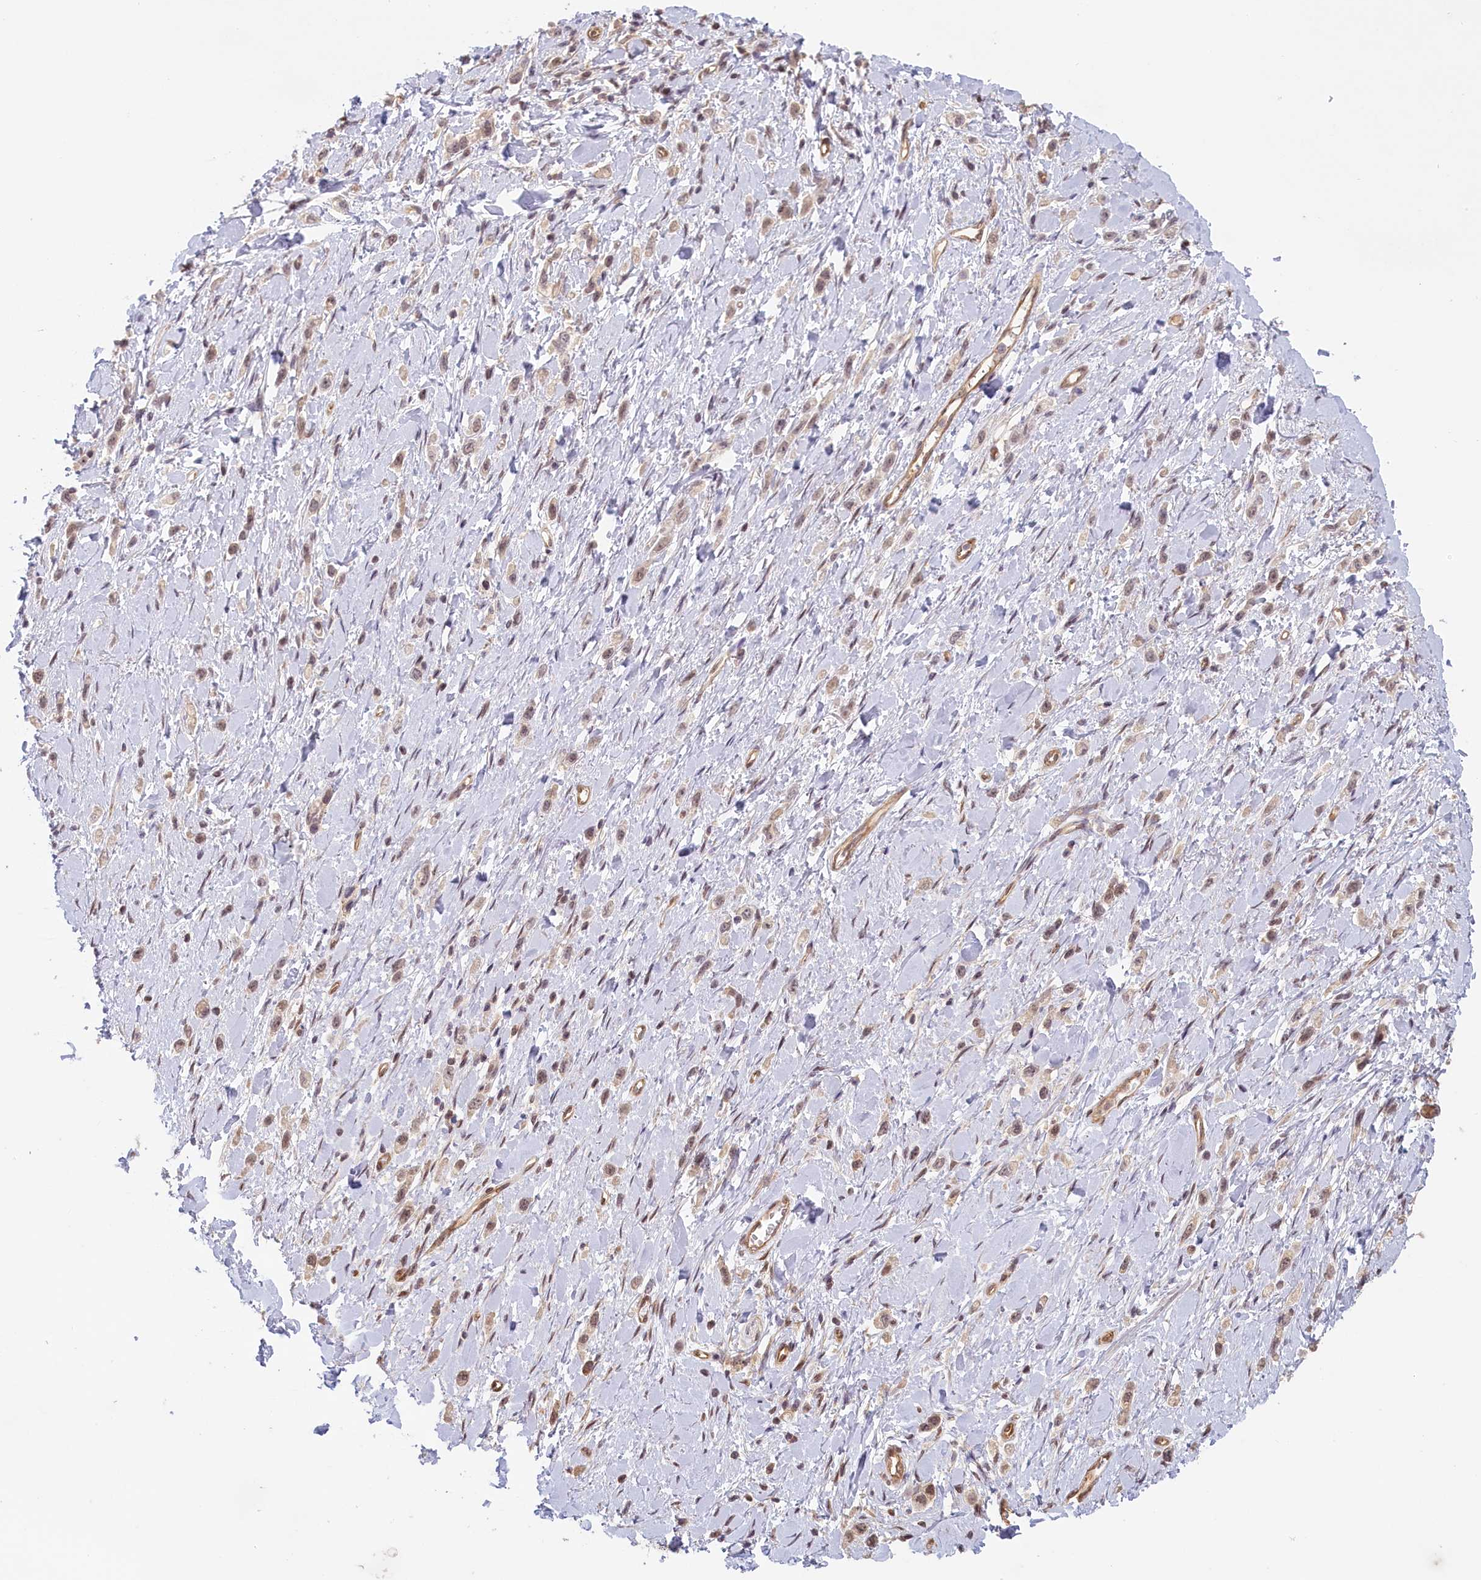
{"staining": {"intensity": "weak", "quantity": "25%-75%", "location": "nuclear"}, "tissue": "stomach cancer", "cell_type": "Tumor cells", "image_type": "cancer", "snomed": [{"axis": "morphology", "description": "Adenocarcinoma, NOS"}, {"axis": "topography", "description": "Stomach"}], "caption": "Brown immunohistochemical staining in stomach adenocarcinoma displays weak nuclear expression in about 25%-75% of tumor cells.", "gene": "C19orf44", "patient": {"sex": "female", "age": 65}}